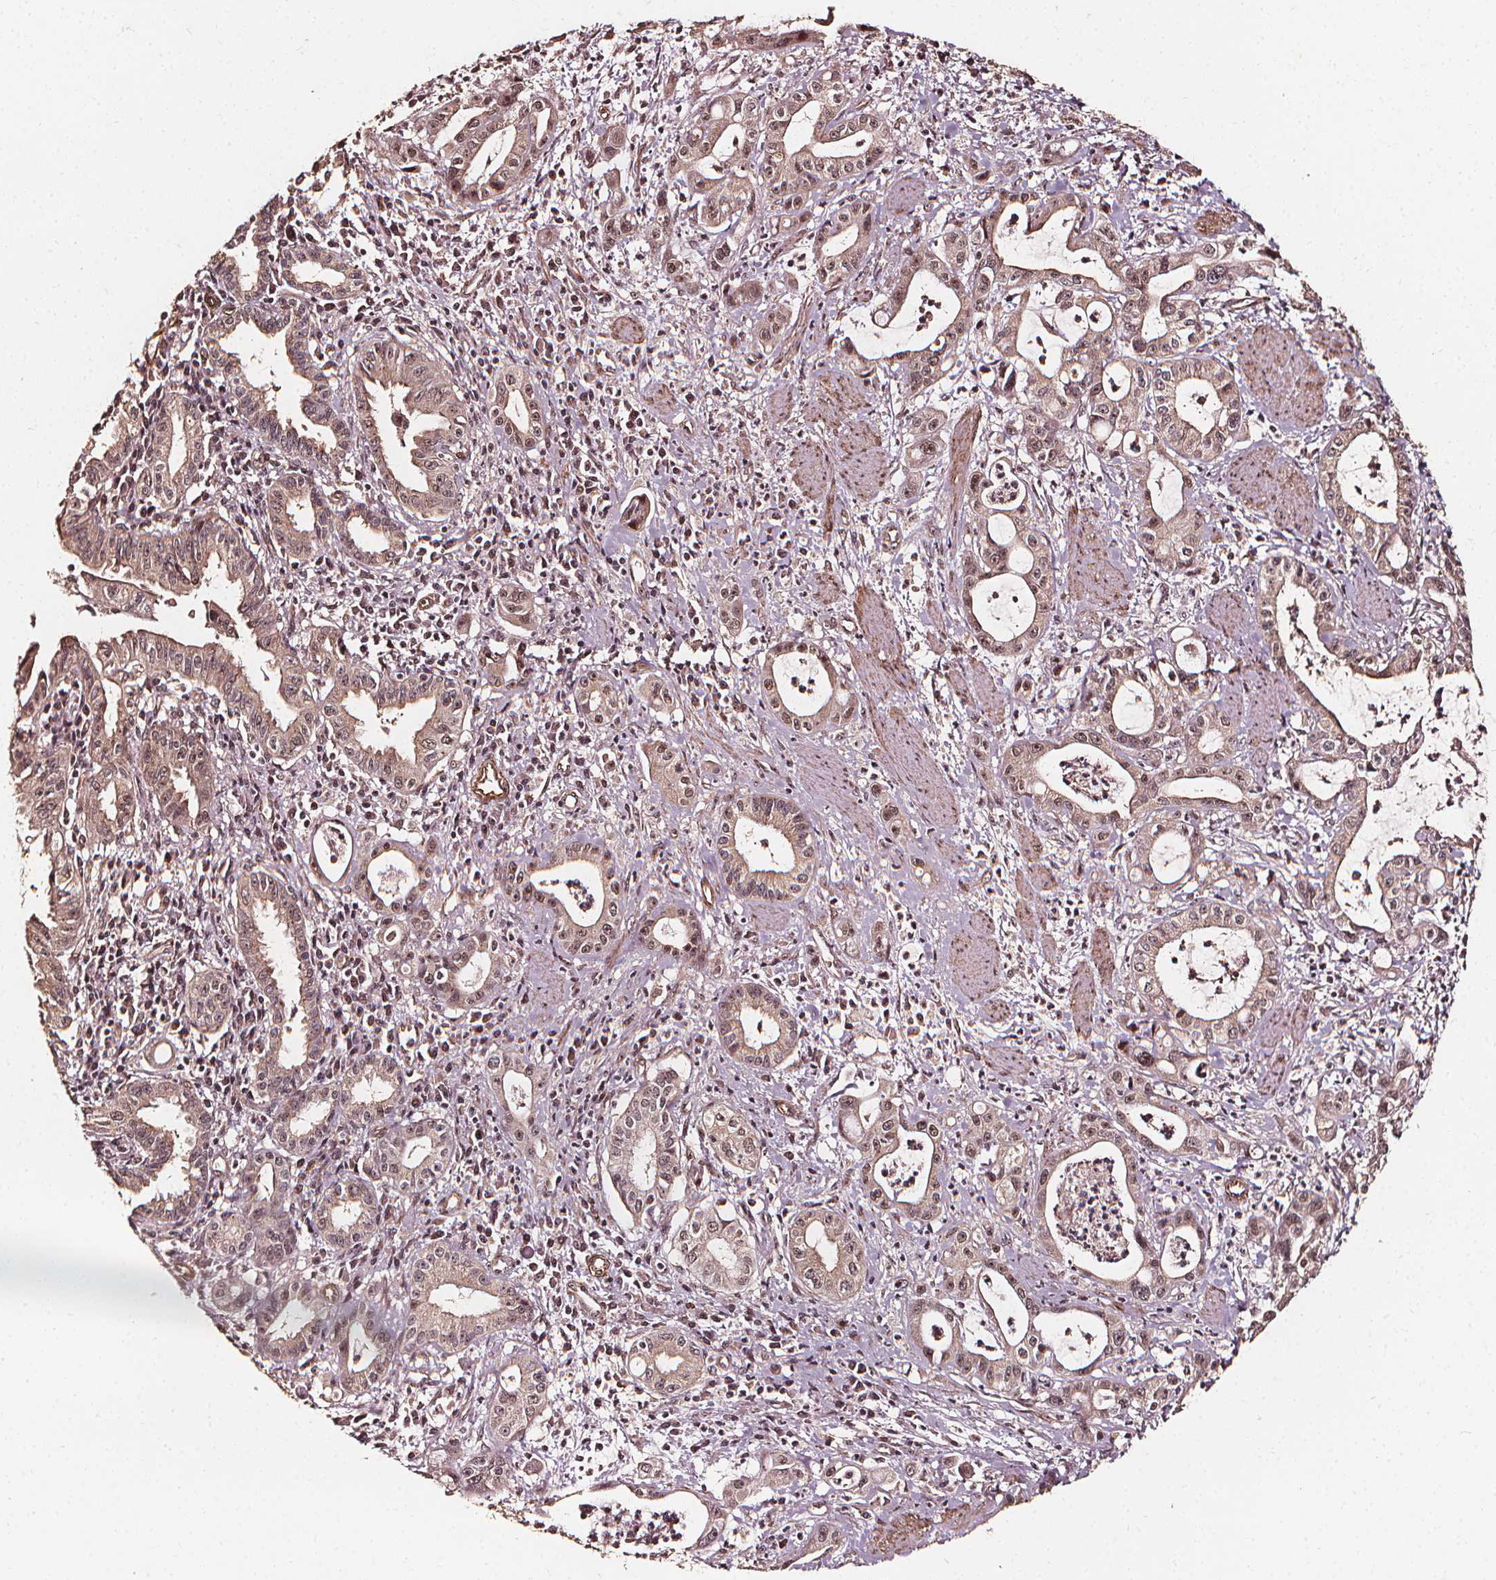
{"staining": {"intensity": "weak", "quantity": "25%-75%", "location": "cytoplasmic/membranous"}, "tissue": "pancreatic cancer", "cell_type": "Tumor cells", "image_type": "cancer", "snomed": [{"axis": "morphology", "description": "Adenocarcinoma, NOS"}, {"axis": "topography", "description": "Pancreas"}], "caption": "Immunohistochemical staining of human pancreatic cancer displays low levels of weak cytoplasmic/membranous positivity in approximately 25%-75% of tumor cells.", "gene": "EXOSC9", "patient": {"sex": "male", "age": 72}}